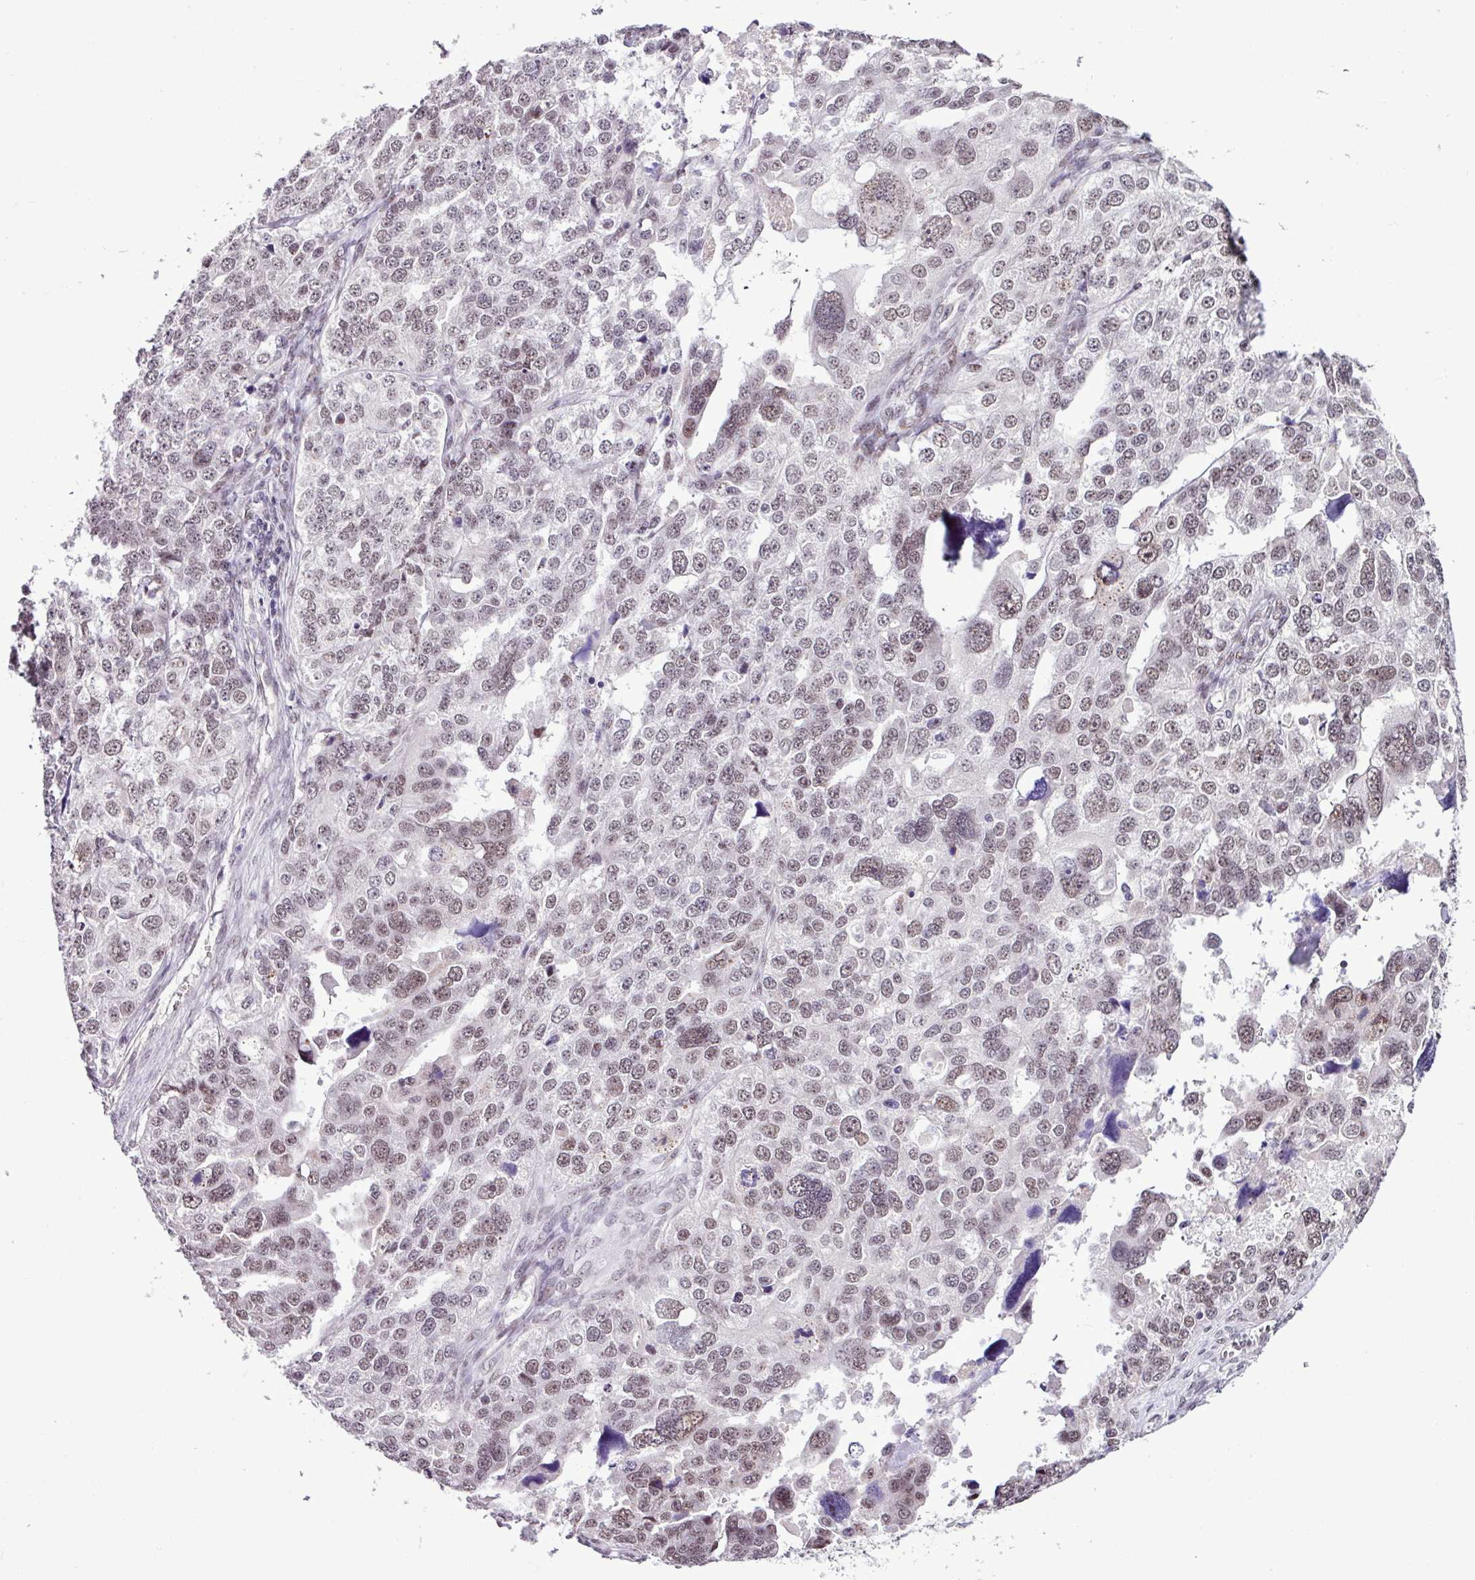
{"staining": {"intensity": "moderate", "quantity": ">75%", "location": "nuclear"}, "tissue": "ovarian cancer", "cell_type": "Tumor cells", "image_type": "cancer", "snomed": [{"axis": "morphology", "description": "Cystadenocarcinoma, serous, NOS"}, {"axis": "topography", "description": "Ovary"}], "caption": "IHC image of neoplastic tissue: human ovarian serous cystadenocarcinoma stained using immunohistochemistry shows medium levels of moderate protein expression localized specifically in the nuclear of tumor cells, appearing as a nuclear brown color.", "gene": "UTP18", "patient": {"sex": "female", "age": 76}}